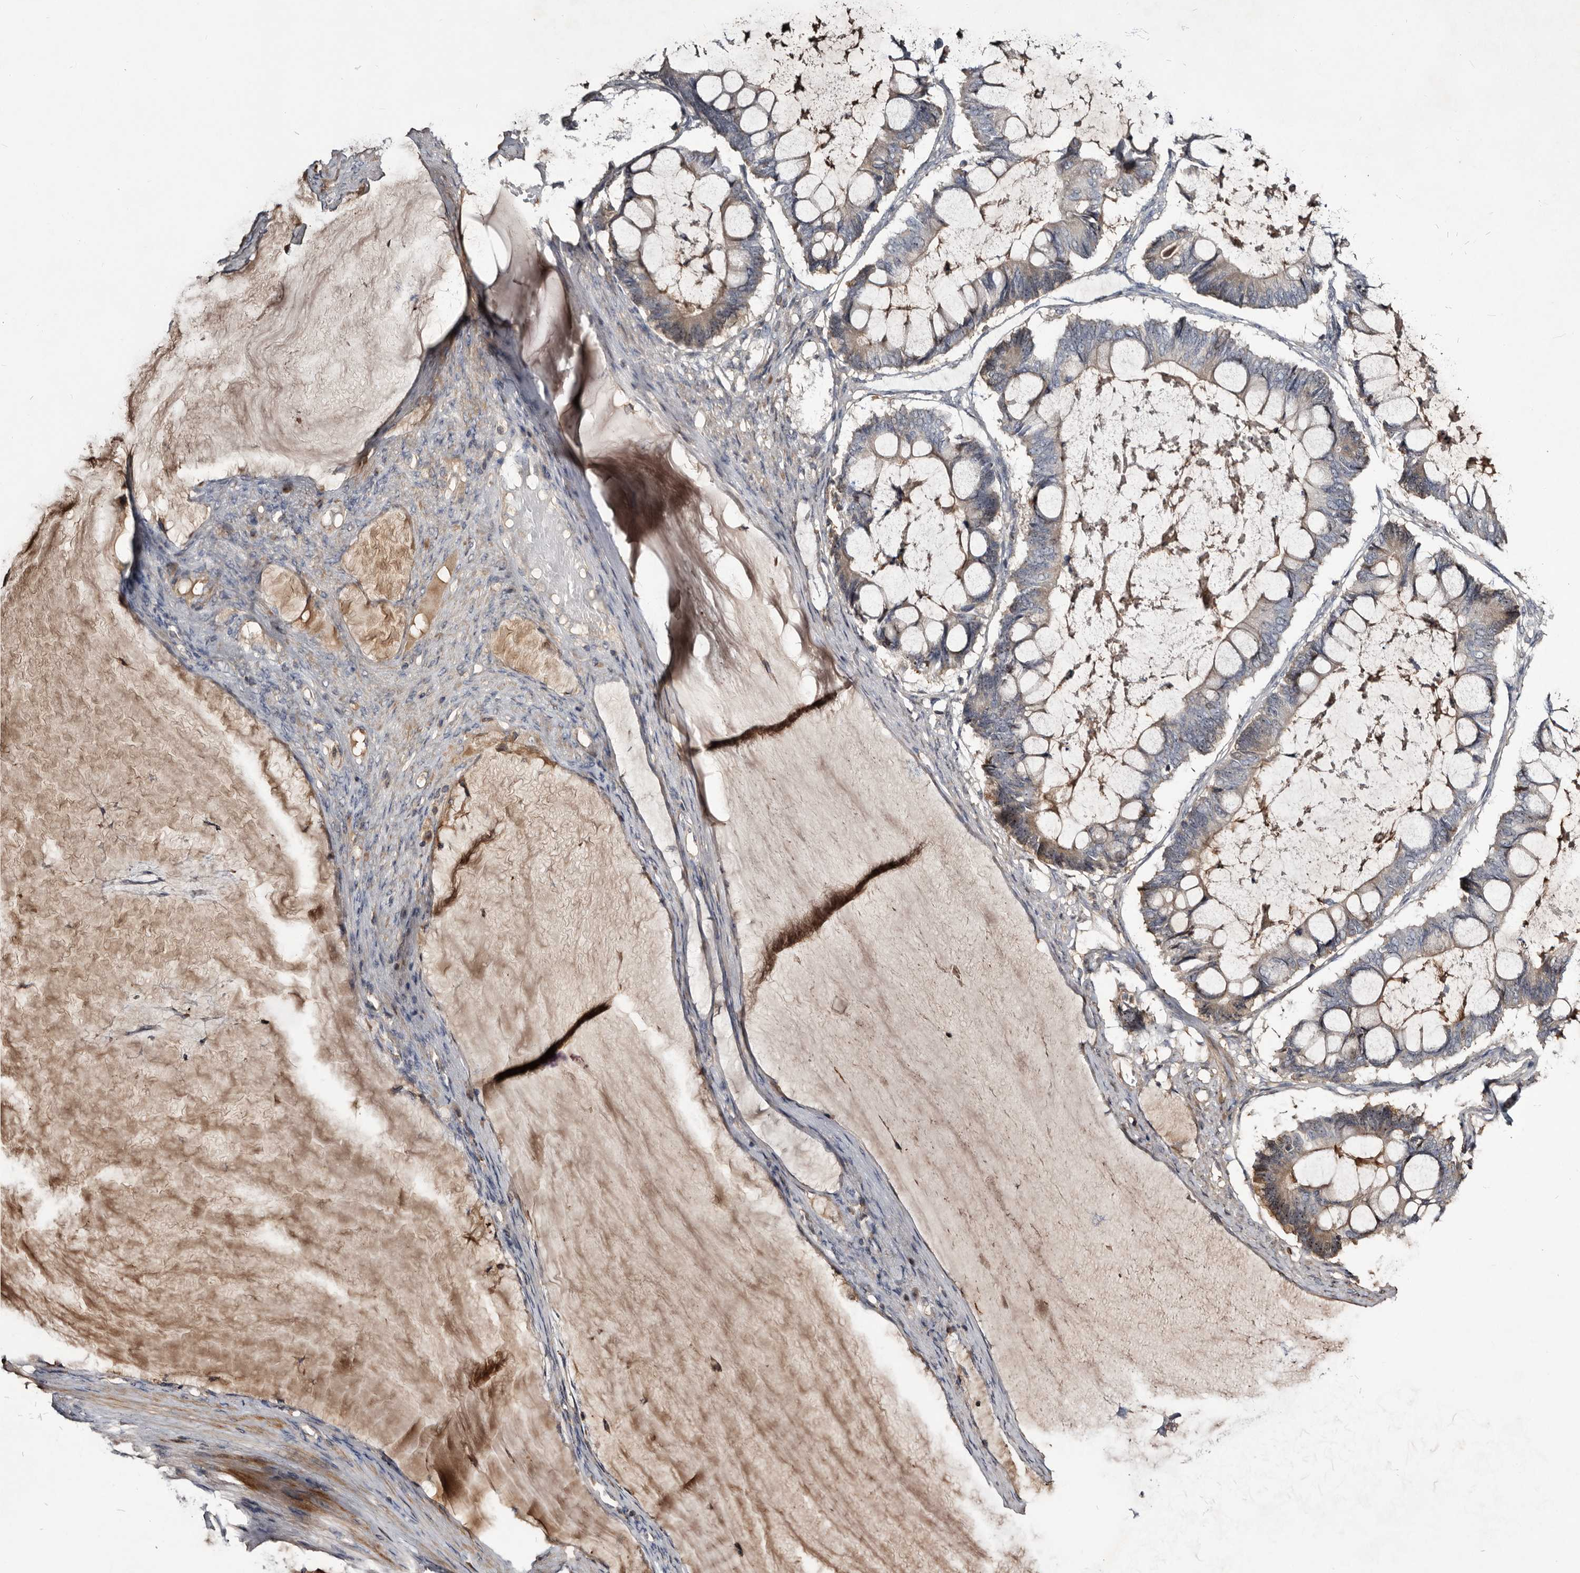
{"staining": {"intensity": "weak", "quantity": "25%-75%", "location": "cytoplasmic/membranous"}, "tissue": "ovarian cancer", "cell_type": "Tumor cells", "image_type": "cancer", "snomed": [{"axis": "morphology", "description": "Cystadenocarcinoma, mucinous, NOS"}, {"axis": "topography", "description": "Ovary"}], "caption": "Immunohistochemistry (DAB (3,3'-diaminobenzidine)) staining of human ovarian cancer (mucinous cystadenocarcinoma) demonstrates weak cytoplasmic/membranous protein staining in about 25%-75% of tumor cells.", "gene": "TTC39A", "patient": {"sex": "female", "age": 61}}